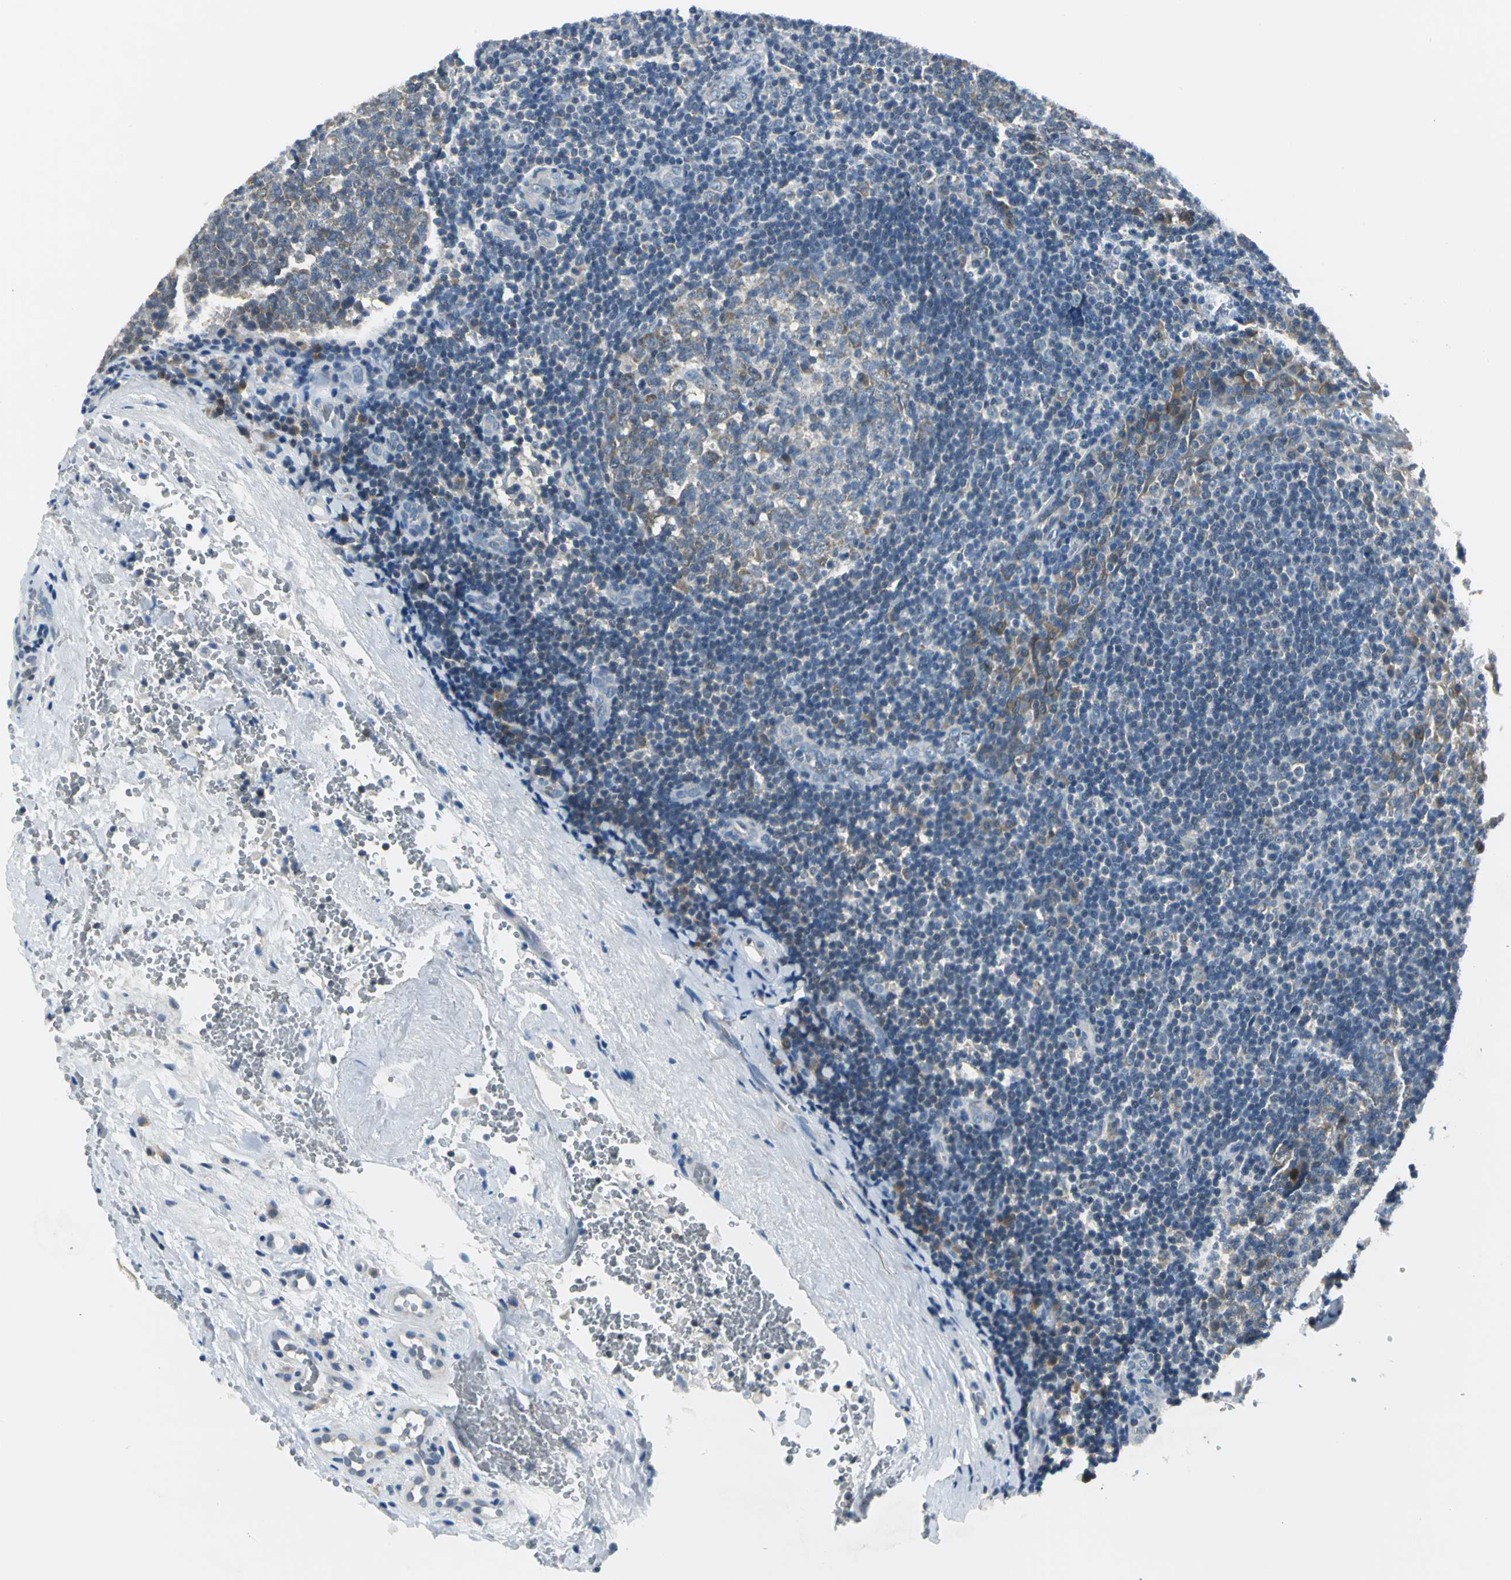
{"staining": {"intensity": "negative", "quantity": "none", "location": "none"}, "tissue": "tonsil", "cell_type": "Germinal center cells", "image_type": "normal", "snomed": [{"axis": "morphology", "description": "Normal tissue, NOS"}, {"axis": "topography", "description": "Tonsil"}], "caption": "Immunohistochemistry (IHC) micrograph of normal tonsil stained for a protein (brown), which displays no expression in germinal center cells. (Immunohistochemistry (IHC), brightfield microscopy, high magnification).", "gene": "ZNF415", "patient": {"sex": "male", "age": 31}}